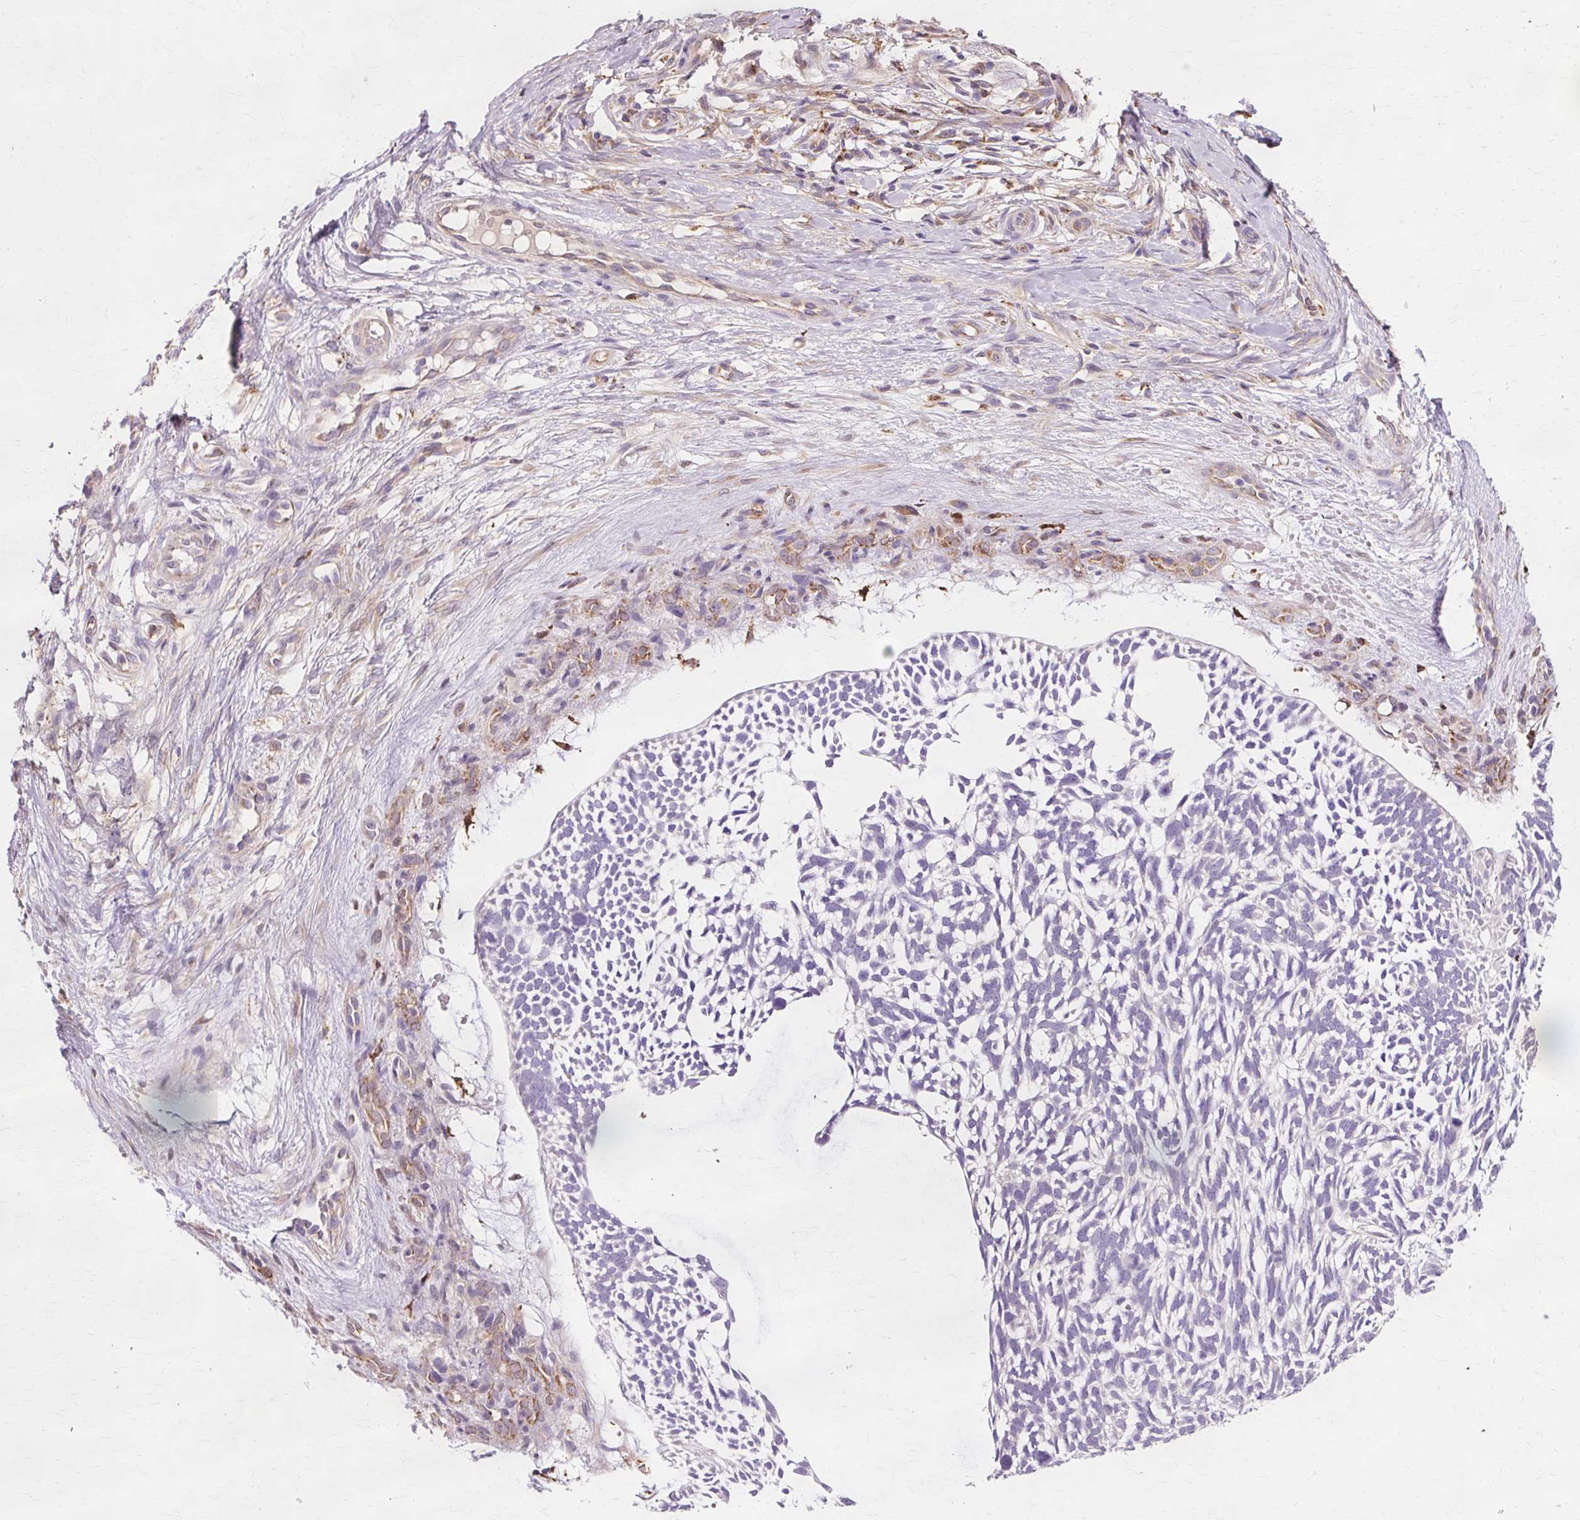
{"staining": {"intensity": "negative", "quantity": "none", "location": "none"}, "tissue": "skin cancer", "cell_type": "Tumor cells", "image_type": "cancer", "snomed": [{"axis": "morphology", "description": "Basal cell carcinoma"}, {"axis": "topography", "description": "Skin"}], "caption": "Tumor cells show no significant protein expression in basal cell carcinoma (skin). Nuclei are stained in blue.", "gene": "GPX1", "patient": {"sex": "male", "age": 88}}